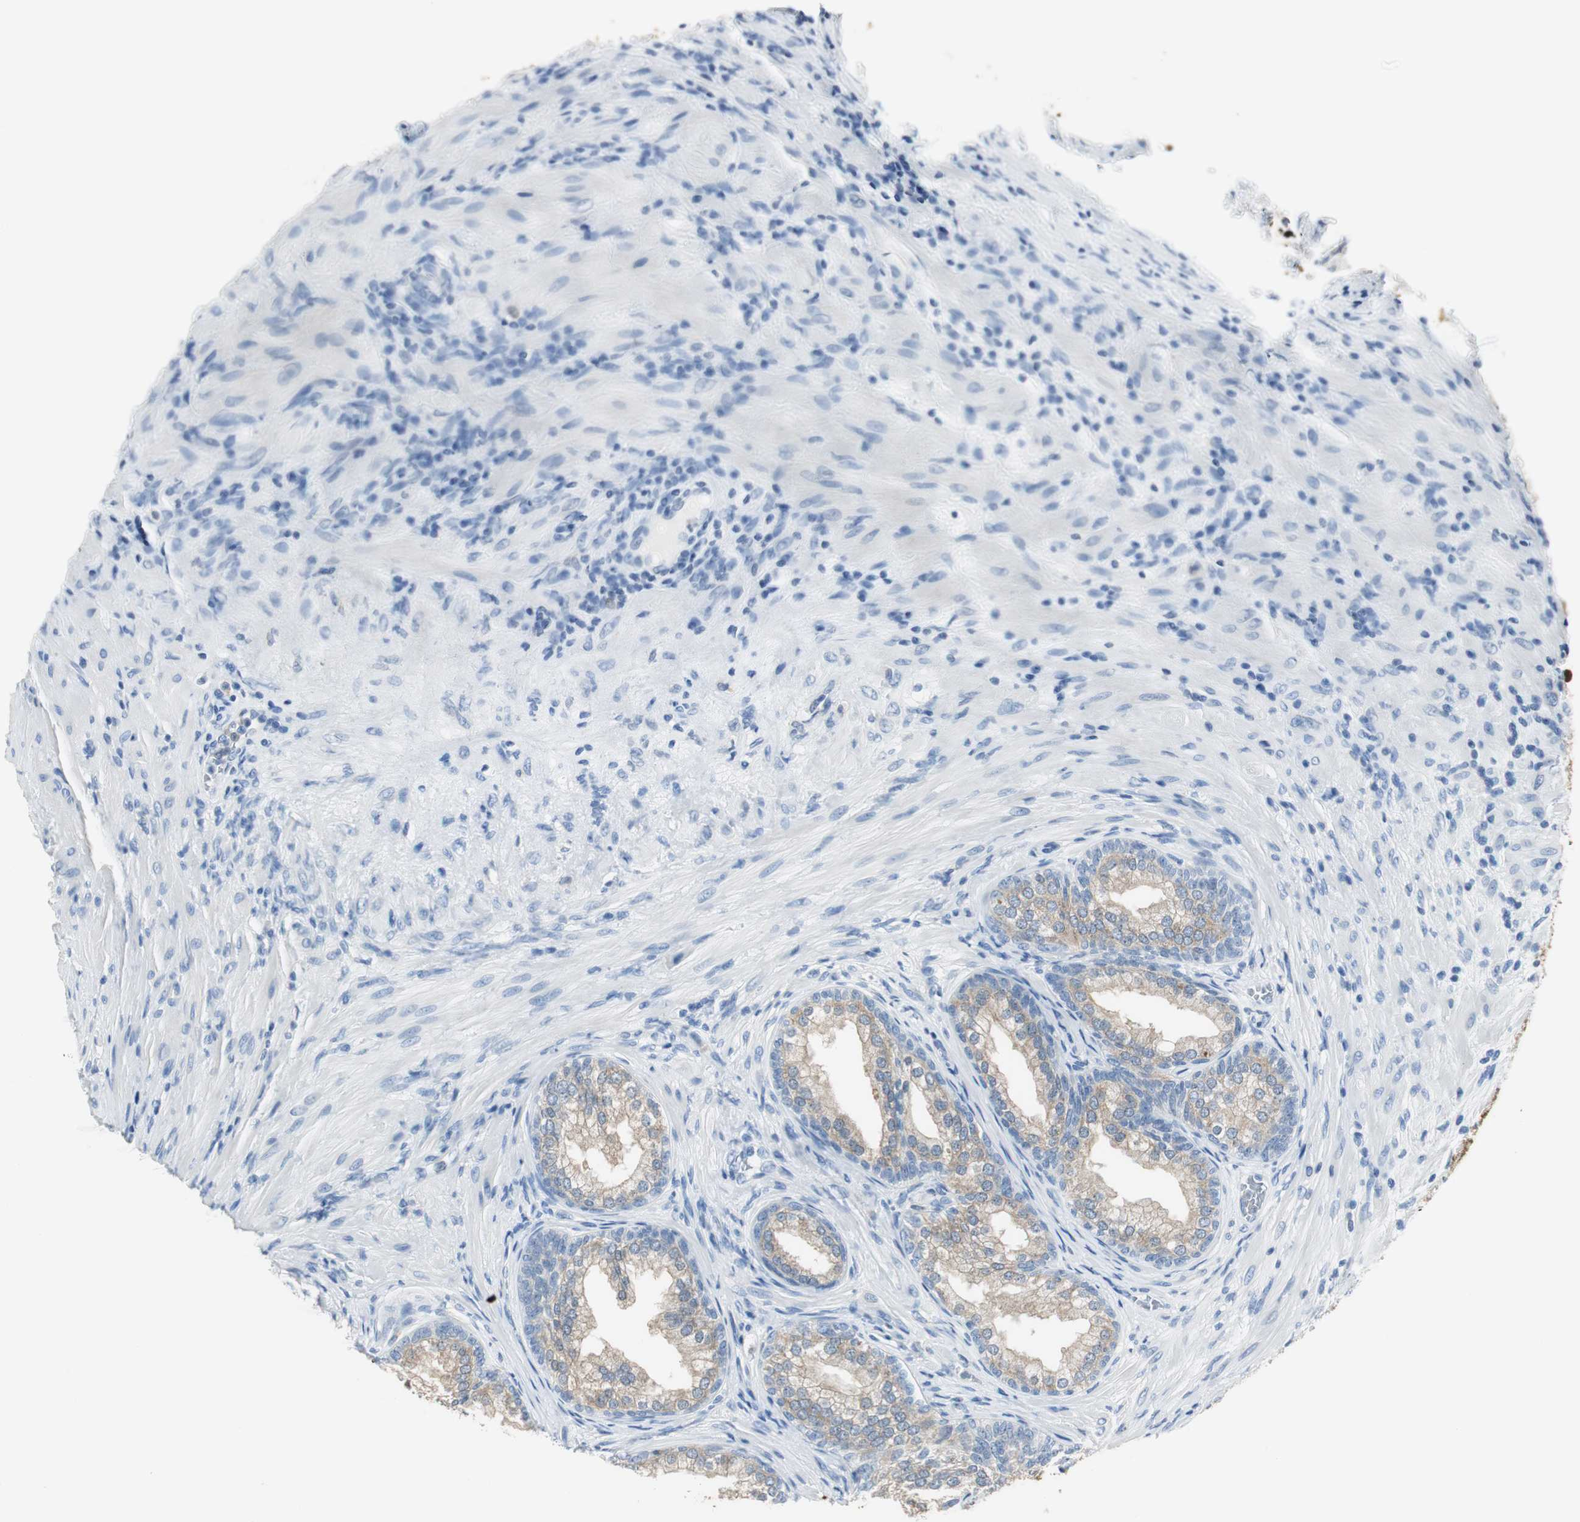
{"staining": {"intensity": "moderate", "quantity": ">75%", "location": "cytoplasmic/membranous"}, "tissue": "prostate", "cell_type": "Glandular cells", "image_type": "normal", "snomed": [{"axis": "morphology", "description": "Normal tissue, NOS"}, {"axis": "topography", "description": "Prostate"}], "caption": "IHC image of normal human prostate stained for a protein (brown), which displays medium levels of moderate cytoplasmic/membranous positivity in approximately >75% of glandular cells.", "gene": "FBP1", "patient": {"sex": "male", "age": 76}}